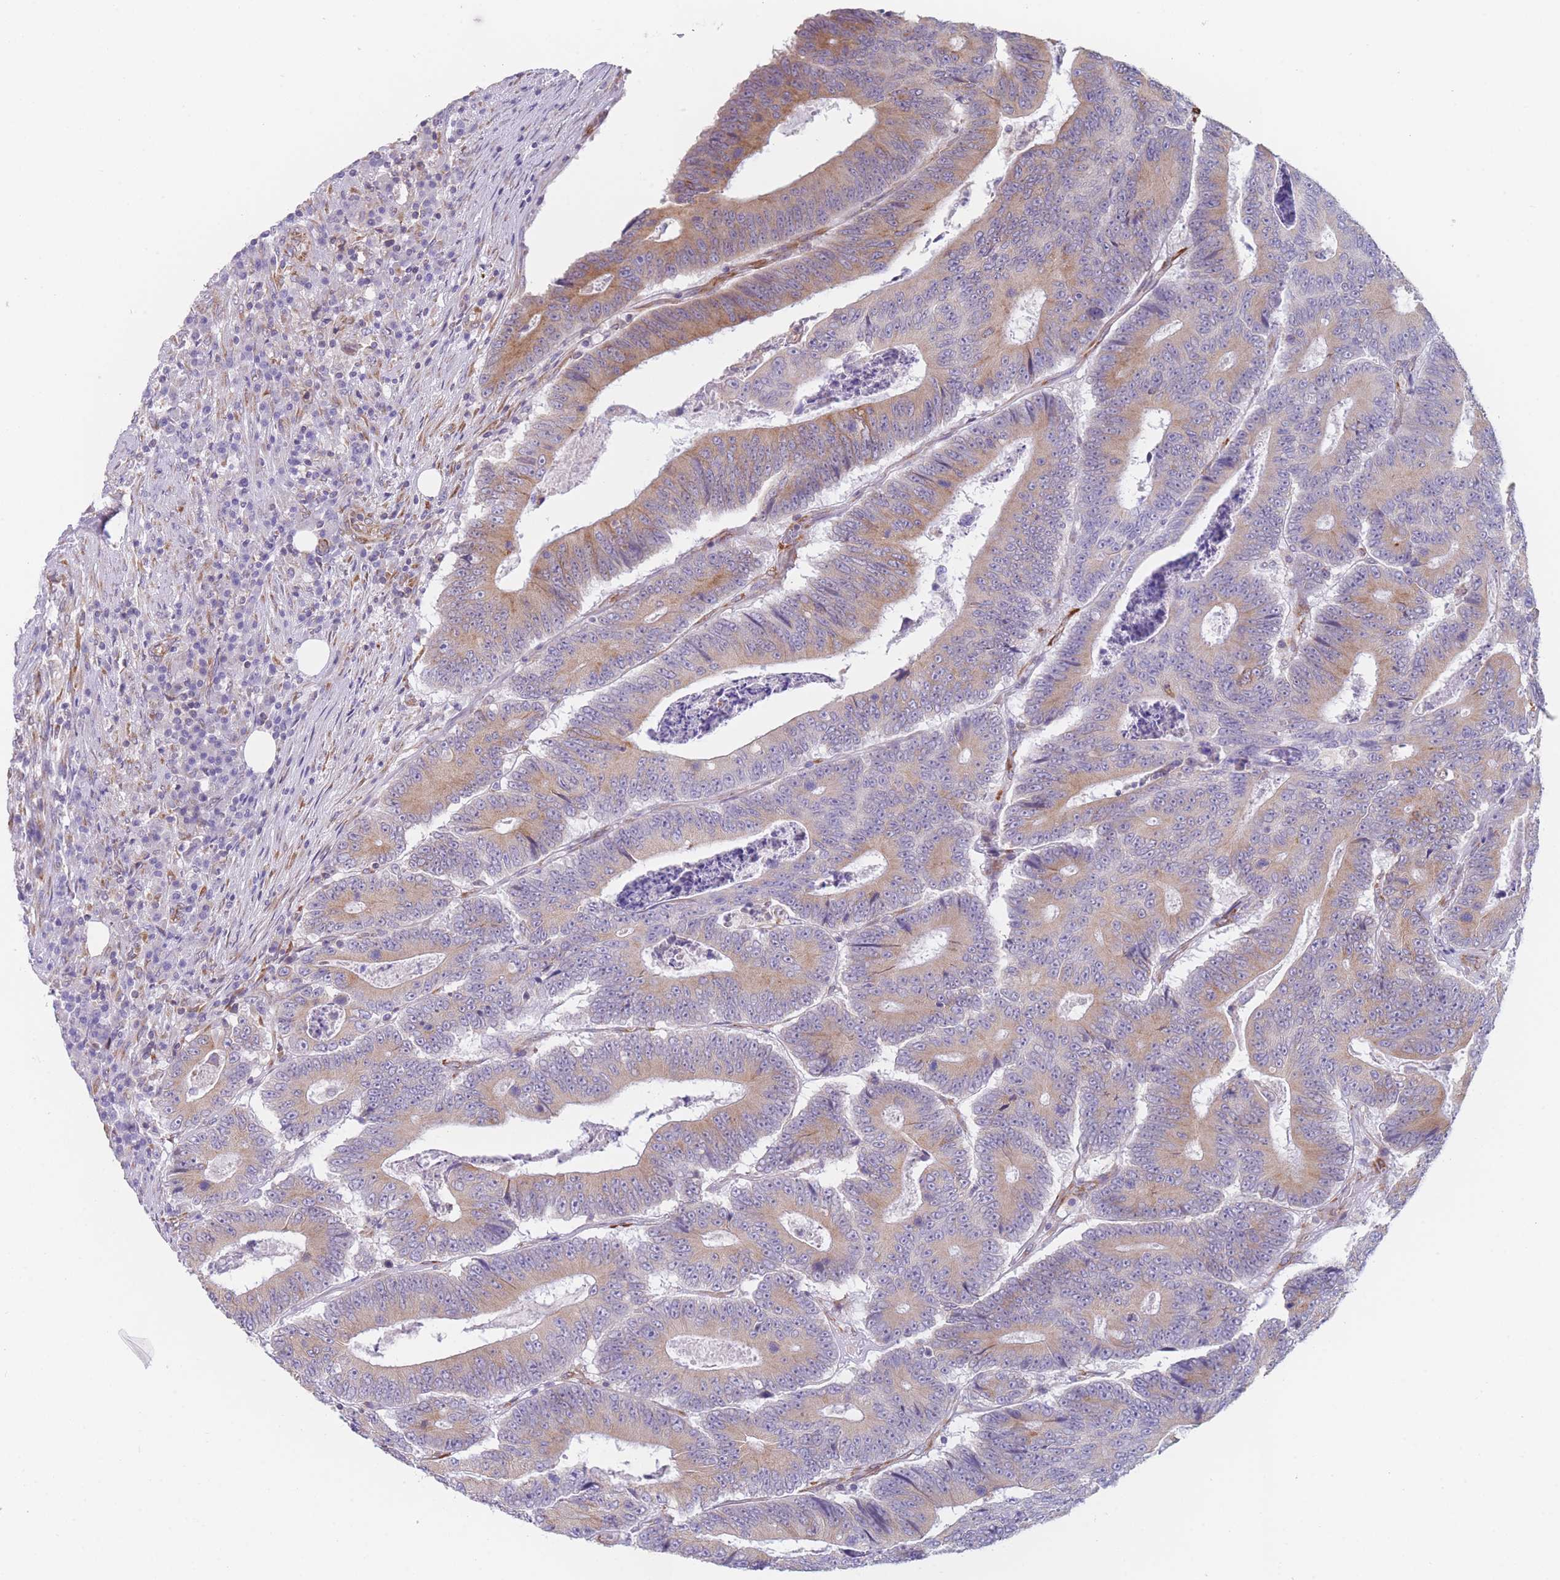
{"staining": {"intensity": "moderate", "quantity": ">75%", "location": "cytoplasmic/membranous"}, "tissue": "colorectal cancer", "cell_type": "Tumor cells", "image_type": "cancer", "snomed": [{"axis": "morphology", "description": "Adenocarcinoma, NOS"}, {"axis": "topography", "description": "Colon"}], "caption": "Immunohistochemical staining of adenocarcinoma (colorectal) demonstrates medium levels of moderate cytoplasmic/membranous positivity in about >75% of tumor cells. (Brightfield microscopy of DAB IHC at high magnification).", "gene": "AK9", "patient": {"sex": "male", "age": 83}}